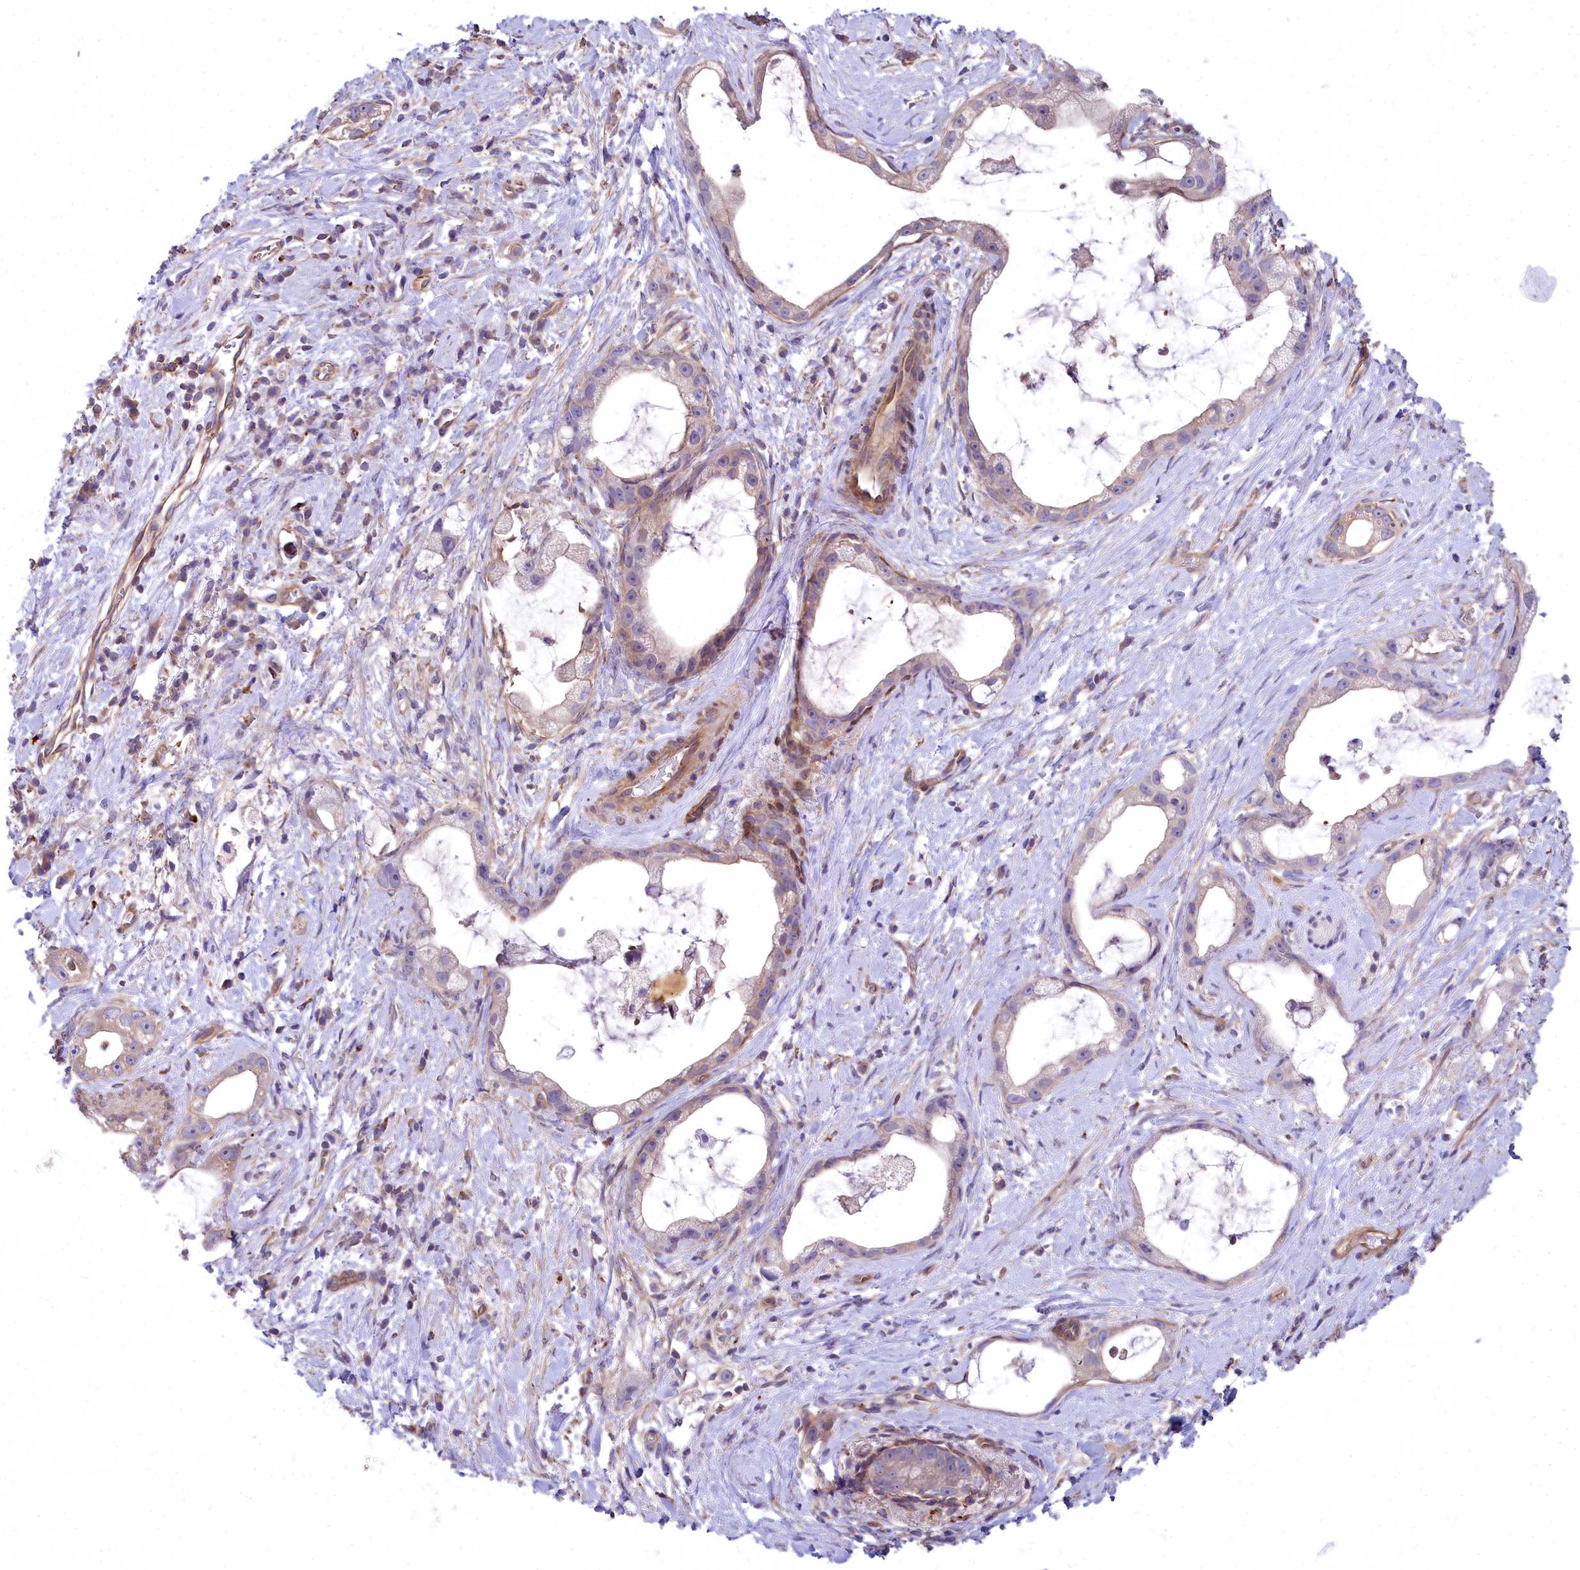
{"staining": {"intensity": "weak", "quantity": "25%-75%", "location": "cytoplasmic/membranous"}, "tissue": "stomach cancer", "cell_type": "Tumor cells", "image_type": "cancer", "snomed": [{"axis": "morphology", "description": "Adenocarcinoma, NOS"}, {"axis": "topography", "description": "Stomach"}], "caption": "A high-resolution micrograph shows immunohistochemistry staining of stomach cancer (adenocarcinoma), which reveals weak cytoplasmic/membranous expression in approximately 25%-75% of tumor cells.", "gene": "HLA-DOA", "patient": {"sex": "male", "age": 55}}